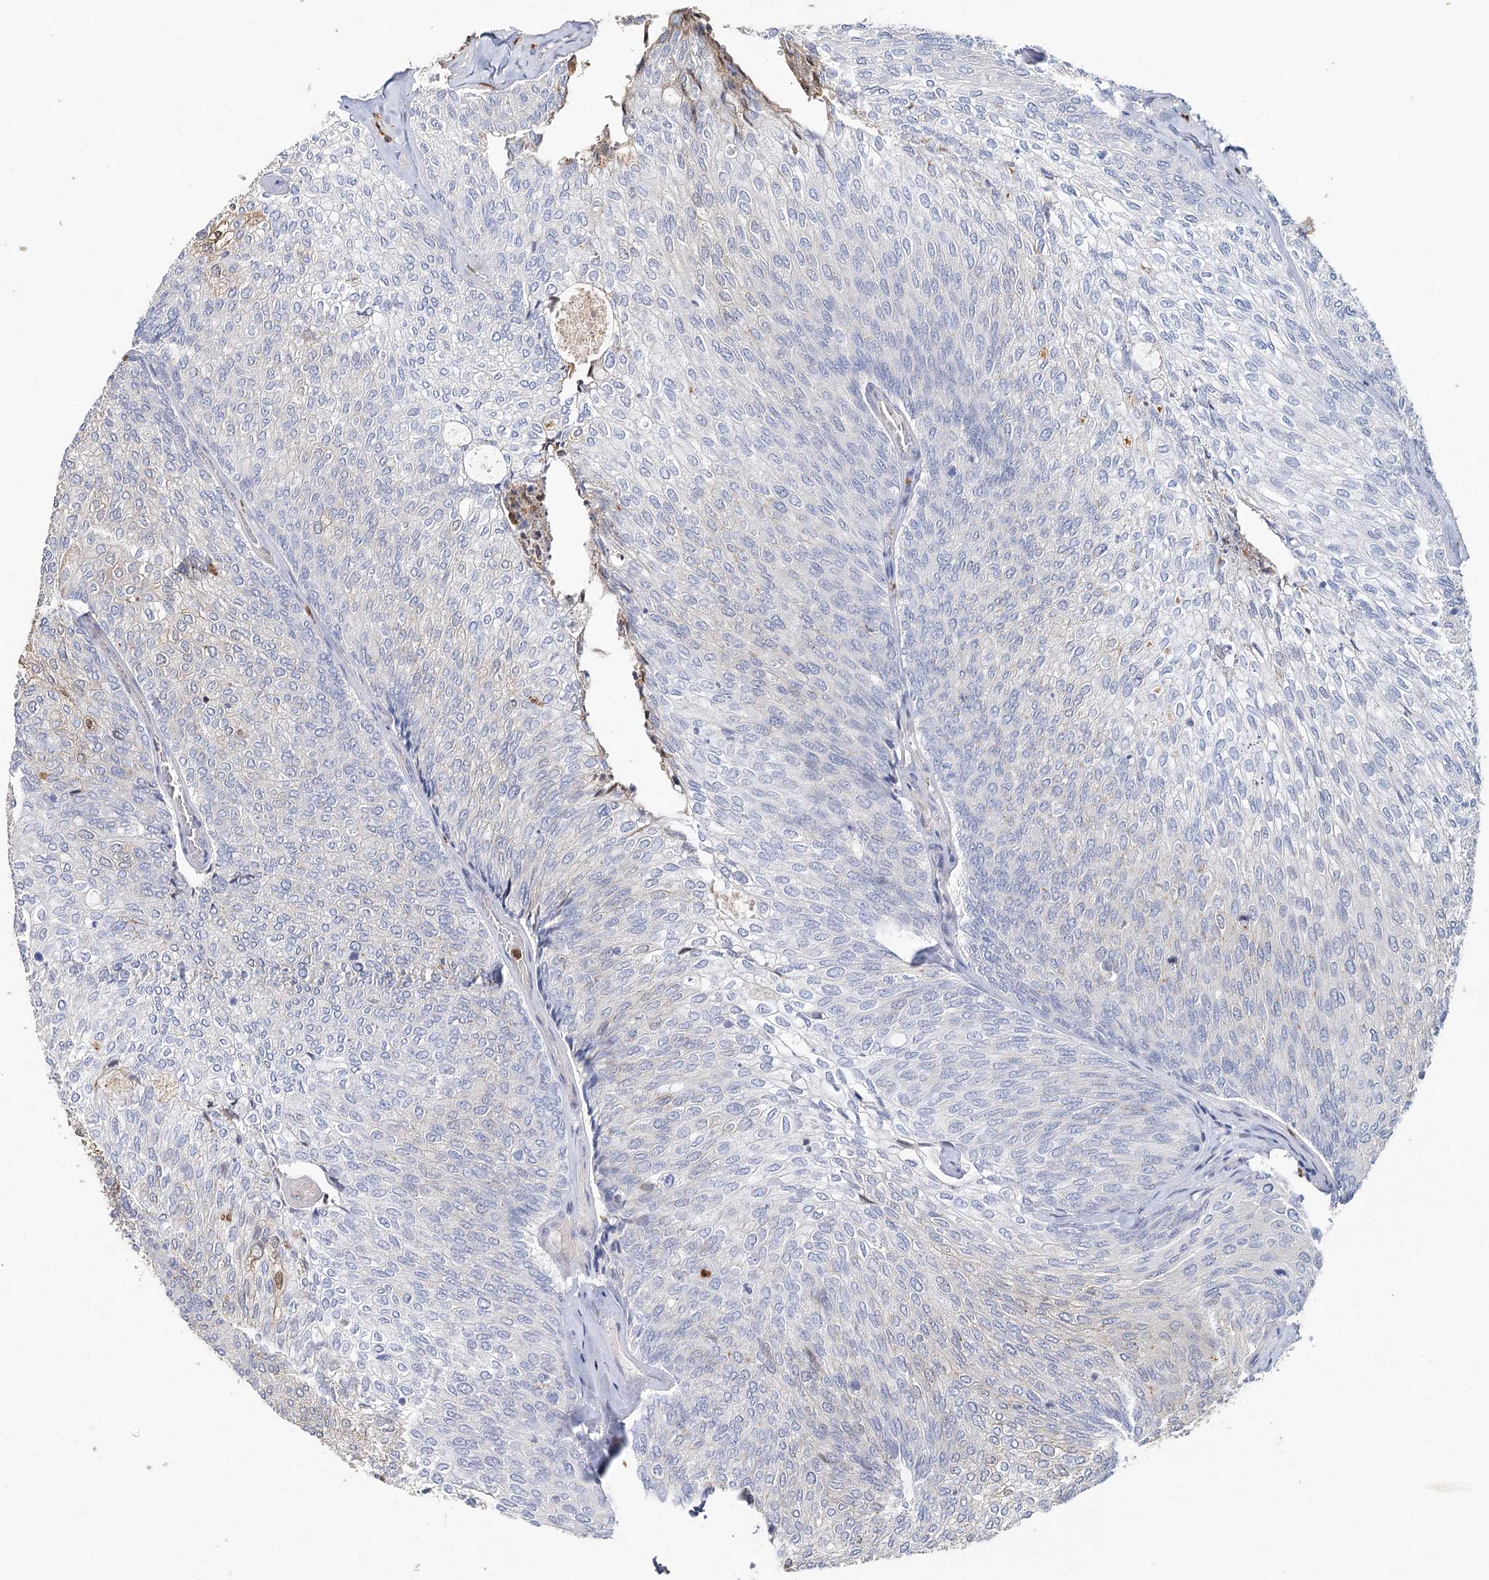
{"staining": {"intensity": "negative", "quantity": "none", "location": "none"}, "tissue": "urothelial cancer", "cell_type": "Tumor cells", "image_type": "cancer", "snomed": [{"axis": "morphology", "description": "Urothelial carcinoma, Low grade"}, {"axis": "topography", "description": "Urinary bladder"}], "caption": "This is an immunohistochemistry image of urothelial carcinoma (low-grade). There is no expression in tumor cells.", "gene": "EPB41L5", "patient": {"sex": "female", "age": 79}}